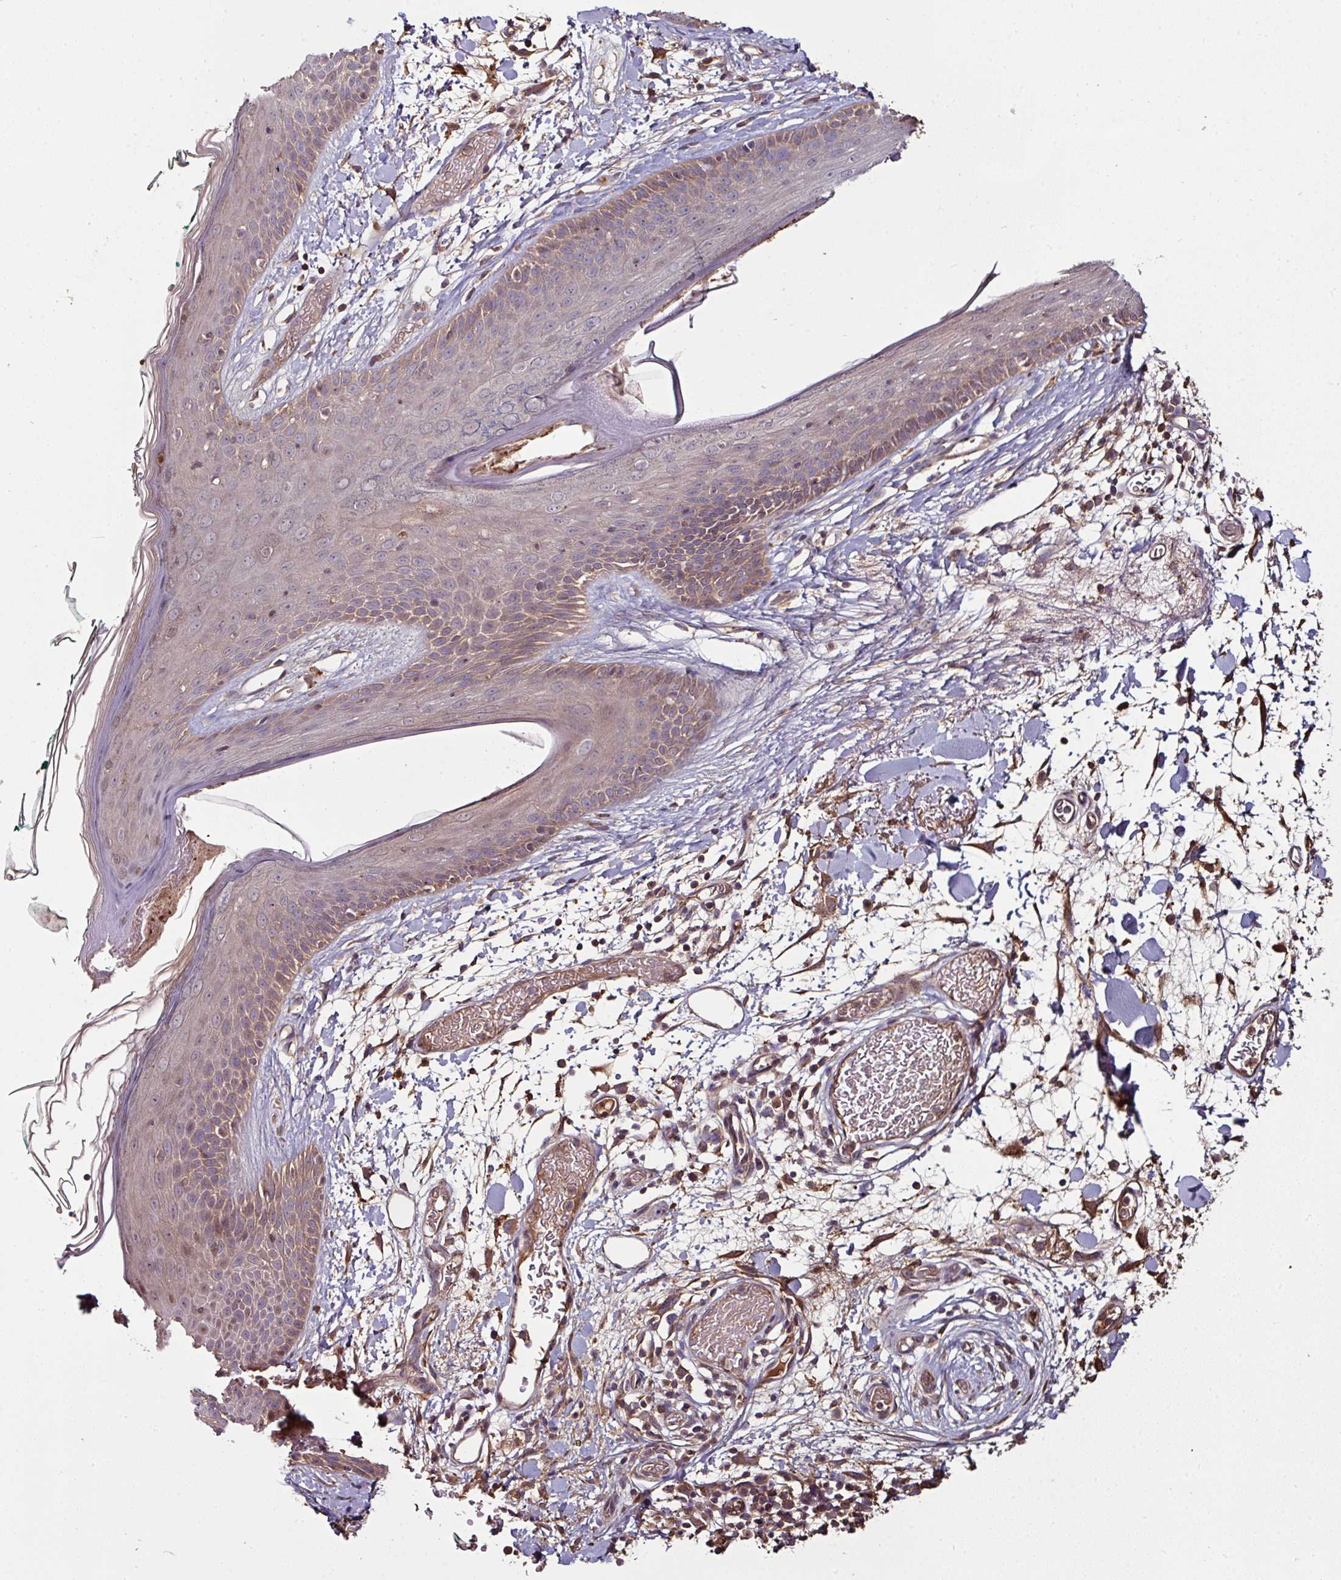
{"staining": {"intensity": "strong", "quantity": ">75%", "location": "cytoplasmic/membranous"}, "tissue": "skin", "cell_type": "Fibroblasts", "image_type": "normal", "snomed": [{"axis": "morphology", "description": "Normal tissue, NOS"}, {"axis": "topography", "description": "Skin"}], "caption": "Strong cytoplasmic/membranous positivity for a protein is identified in approximately >75% of fibroblasts of unremarkable skin using IHC.", "gene": "GNPDA1", "patient": {"sex": "male", "age": 79}}